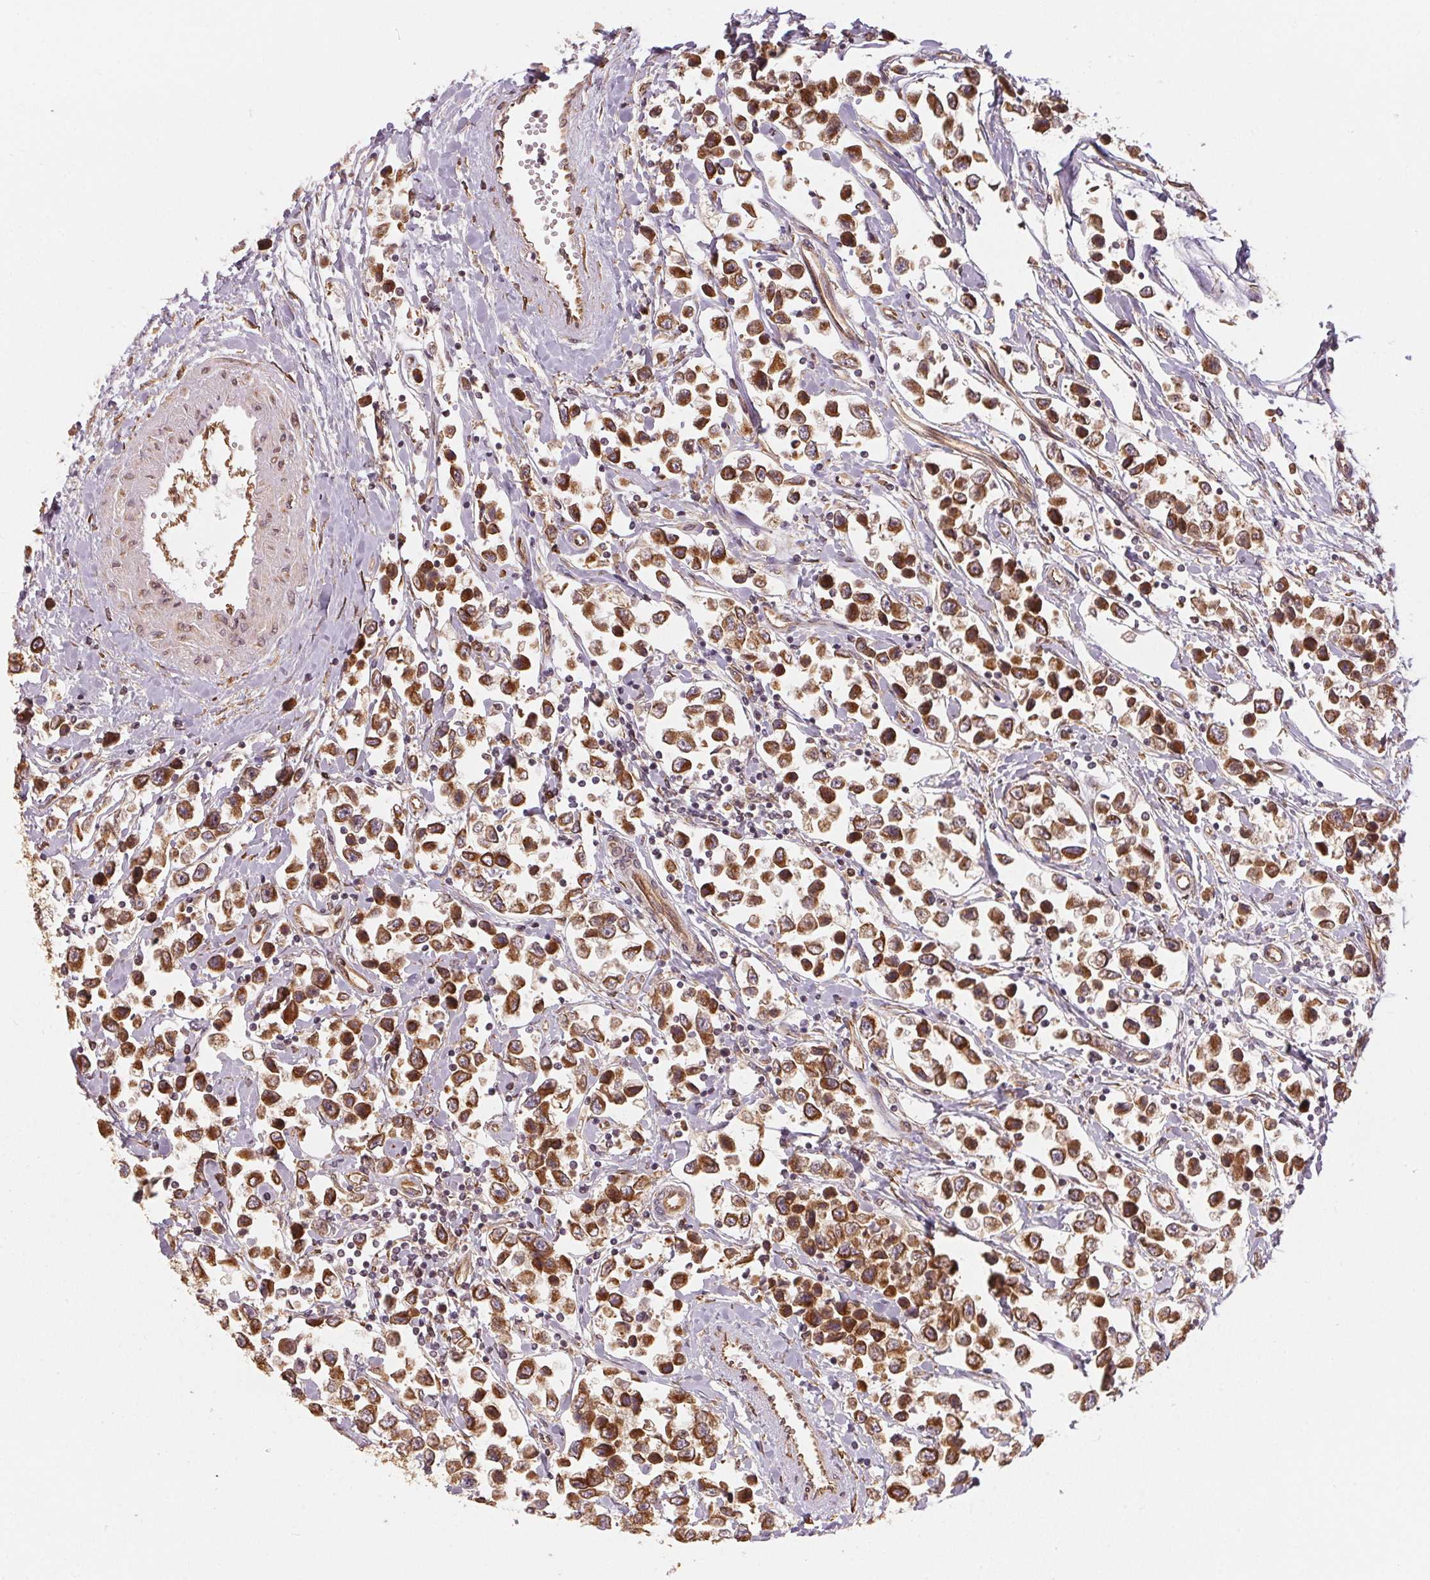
{"staining": {"intensity": "strong", "quantity": ">75%", "location": "cytoplasmic/membranous"}, "tissue": "testis cancer", "cell_type": "Tumor cells", "image_type": "cancer", "snomed": [{"axis": "morphology", "description": "Seminoma, NOS"}, {"axis": "topography", "description": "Testis"}], "caption": "Testis seminoma stained with immunohistochemistry (IHC) reveals strong cytoplasmic/membranous expression in about >75% of tumor cells.", "gene": "STRN4", "patient": {"sex": "male", "age": 34}}